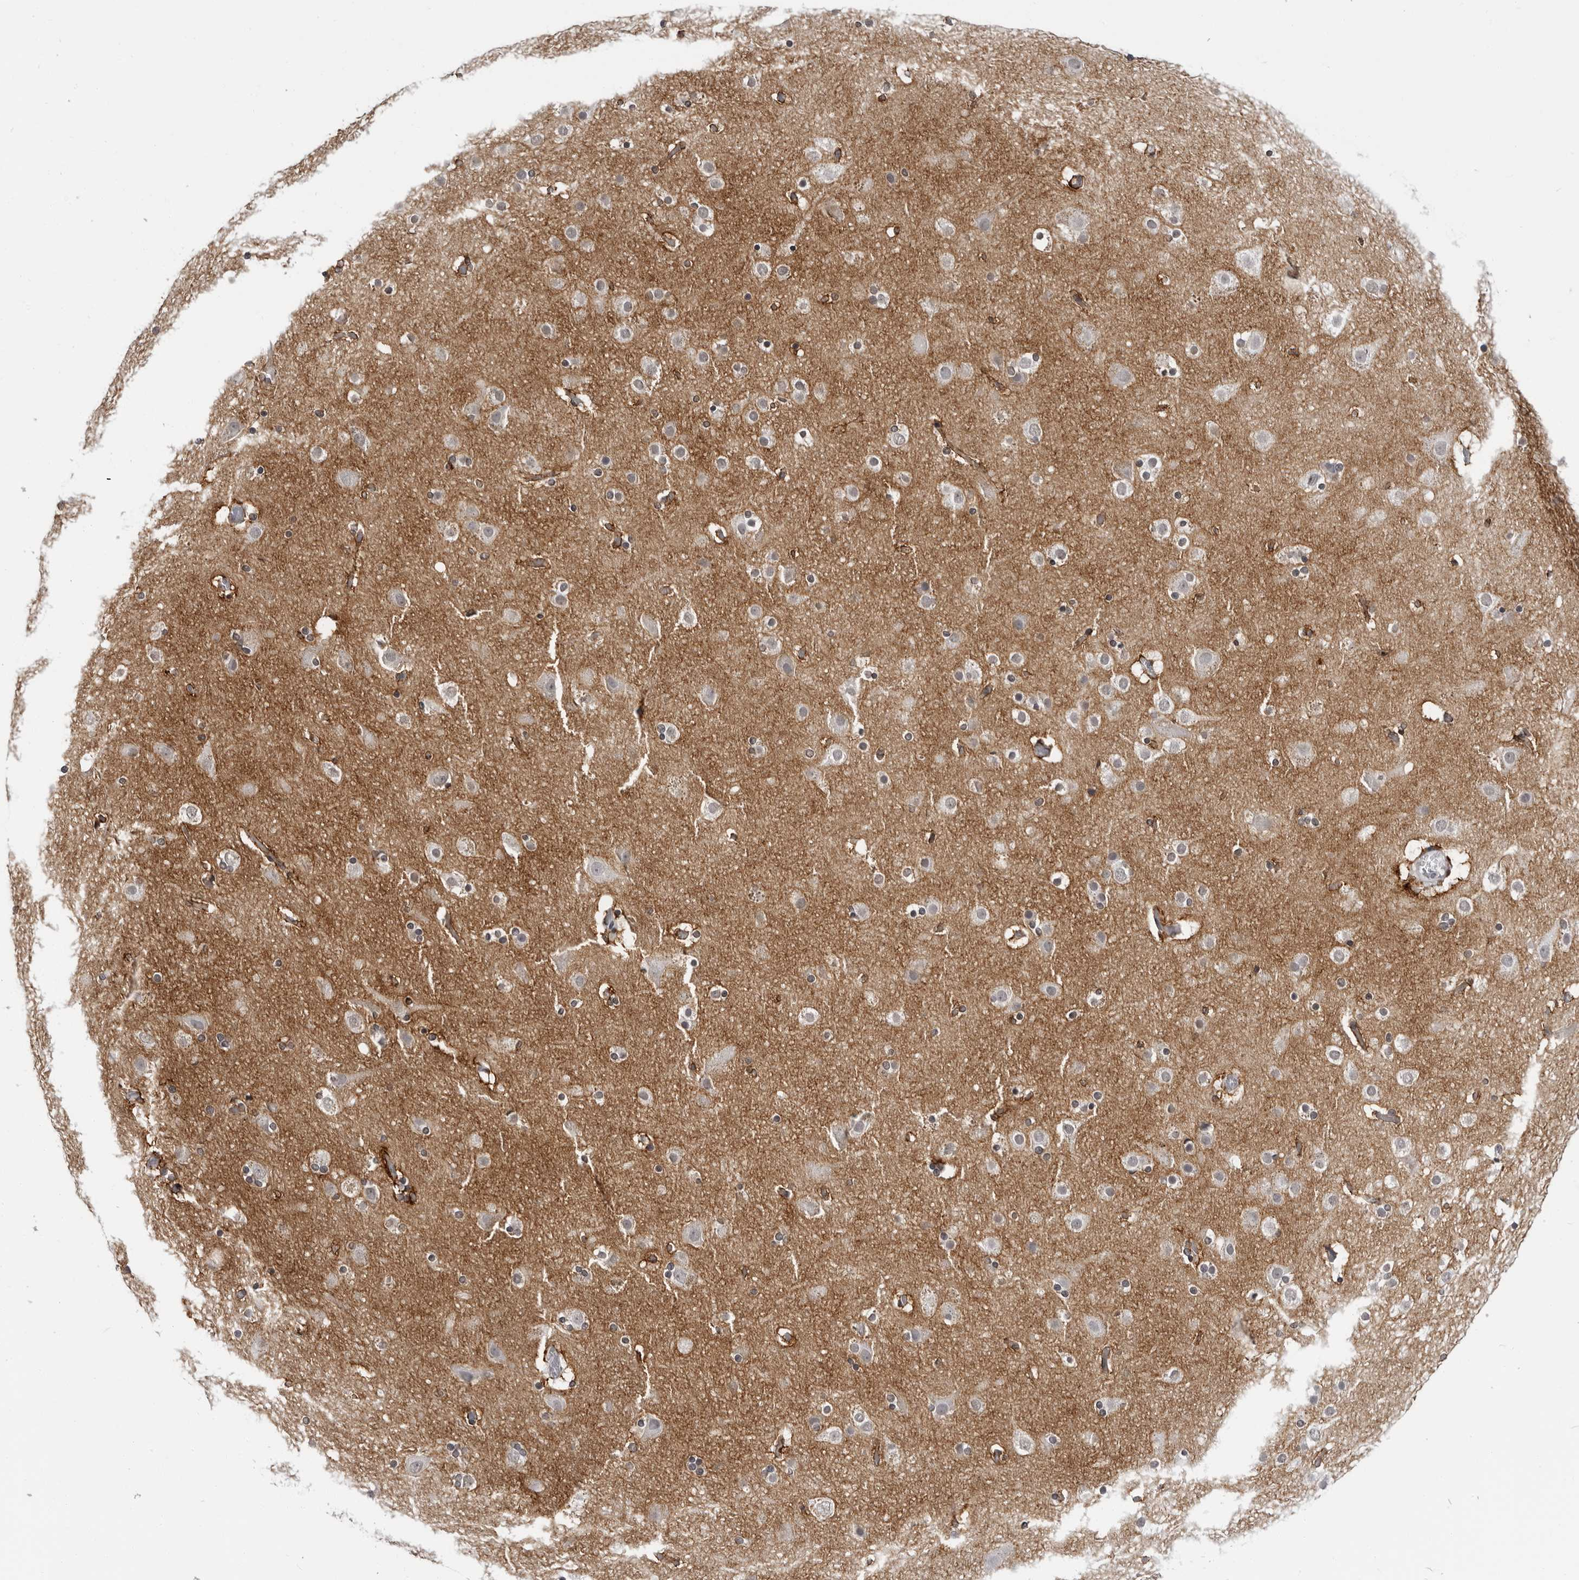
{"staining": {"intensity": "negative", "quantity": "none", "location": "none"}, "tissue": "cerebral cortex", "cell_type": "Endothelial cells", "image_type": "normal", "snomed": [{"axis": "morphology", "description": "Normal tissue, NOS"}, {"axis": "topography", "description": "Cerebral cortex"}], "caption": "DAB (3,3'-diaminobenzidine) immunohistochemical staining of benign human cerebral cortex exhibits no significant staining in endothelial cells. The staining was performed using DAB to visualize the protein expression in brown, while the nuclei were stained in blue with hematoxylin (Magnification: 20x).", "gene": "HEPACAM", "patient": {"sex": "male", "age": 57}}